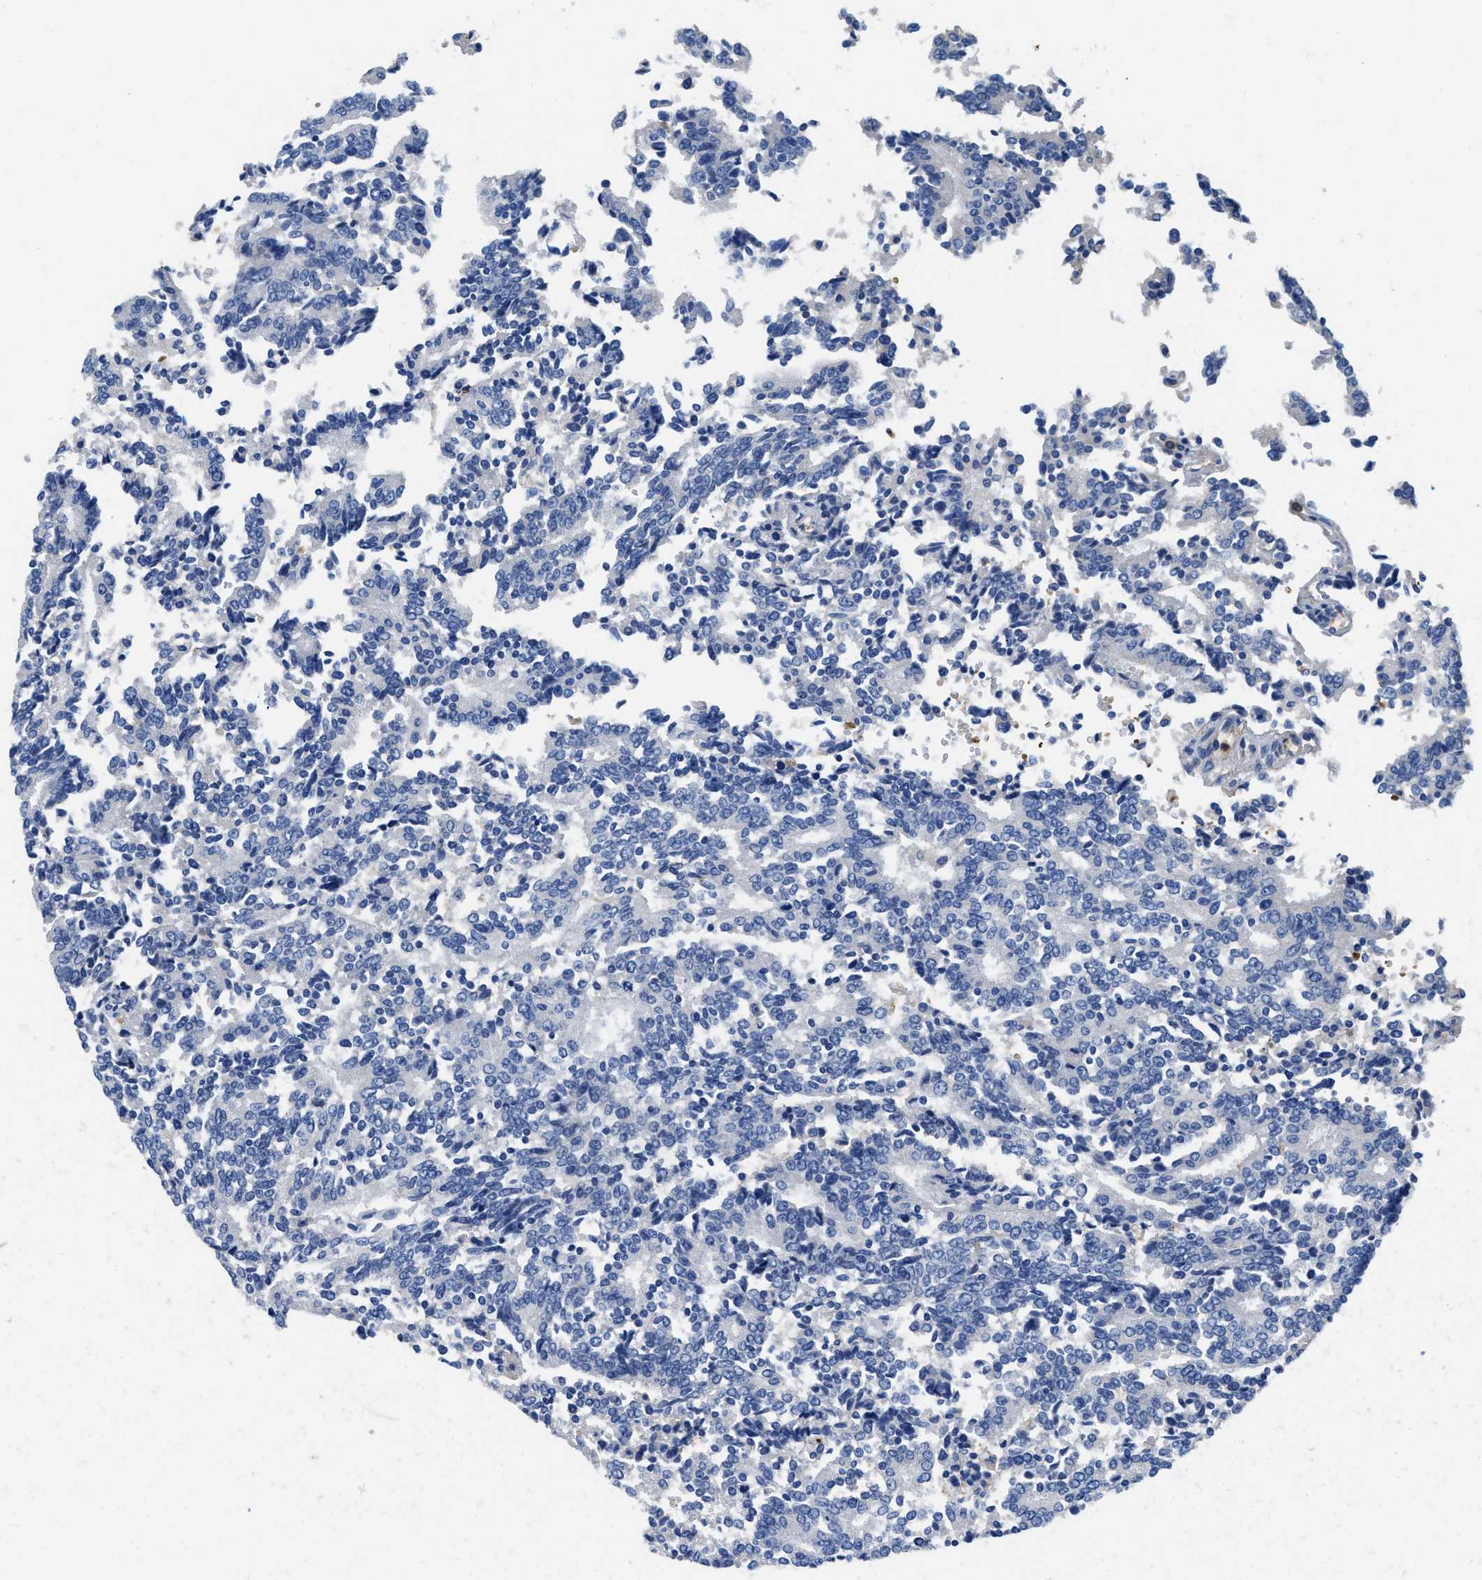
{"staining": {"intensity": "negative", "quantity": "none", "location": "none"}, "tissue": "prostate cancer", "cell_type": "Tumor cells", "image_type": "cancer", "snomed": [{"axis": "morphology", "description": "Normal tissue, NOS"}, {"axis": "morphology", "description": "Adenocarcinoma, High grade"}, {"axis": "topography", "description": "Prostate"}, {"axis": "topography", "description": "Seminal veicle"}], "caption": "IHC photomicrograph of prostate cancer (adenocarcinoma (high-grade)) stained for a protein (brown), which reveals no expression in tumor cells.", "gene": "NEB", "patient": {"sex": "male", "age": 55}}